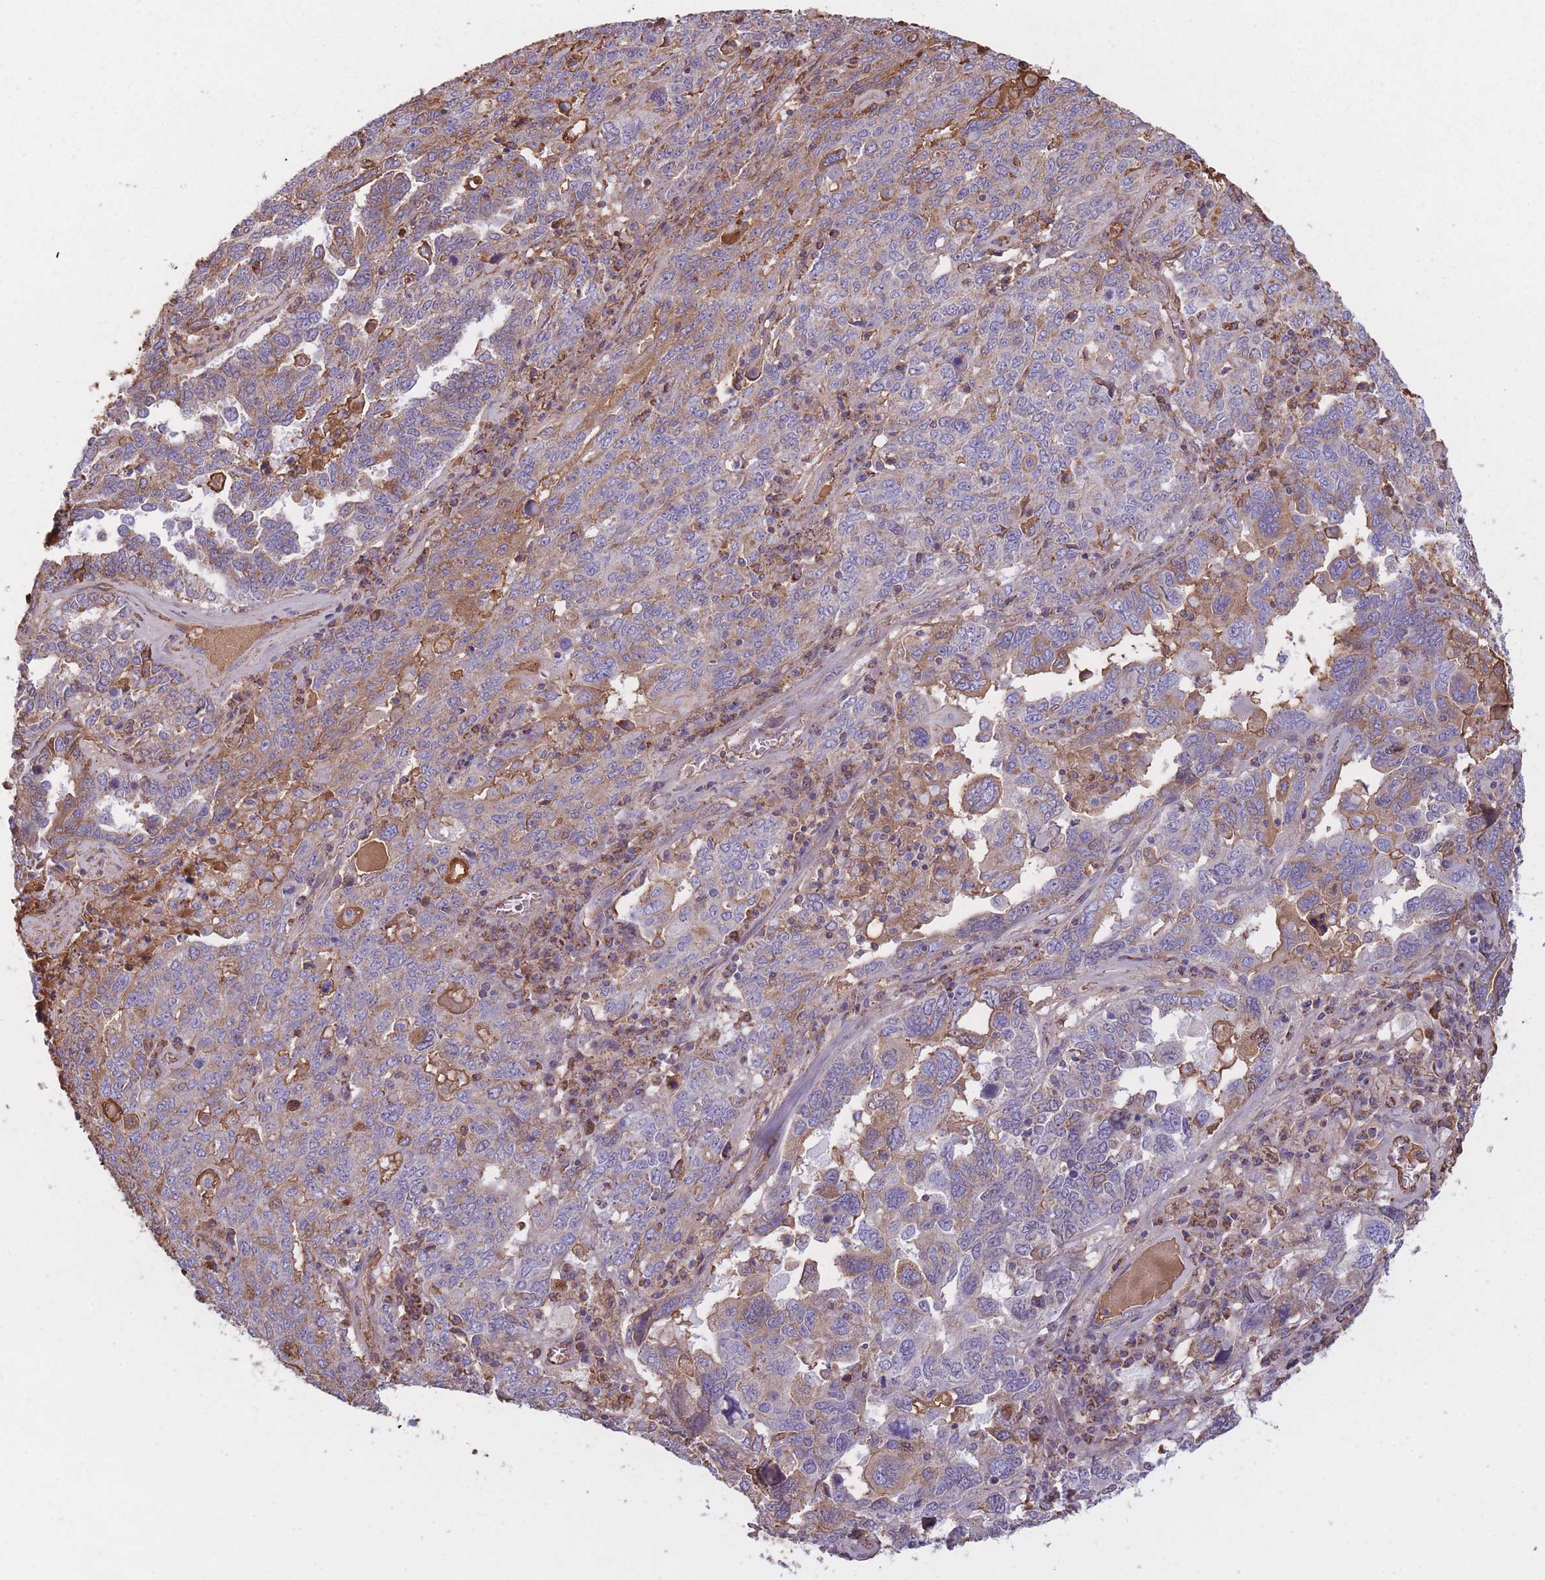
{"staining": {"intensity": "weak", "quantity": "<25%", "location": "cytoplasmic/membranous"}, "tissue": "ovarian cancer", "cell_type": "Tumor cells", "image_type": "cancer", "snomed": [{"axis": "morphology", "description": "Carcinoma, endometroid"}, {"axis": "topography", "description": "Ovary"}], "caption": "A high-resolution histopathology image shows immunohistochemistry (IHC) staining of ovarian cancer, which exhibits no significant positivity in tumor cells. Nuclei are stained in blue.", "gene": "KAT2A", "patient": {"sex": "female", "age": 62}}